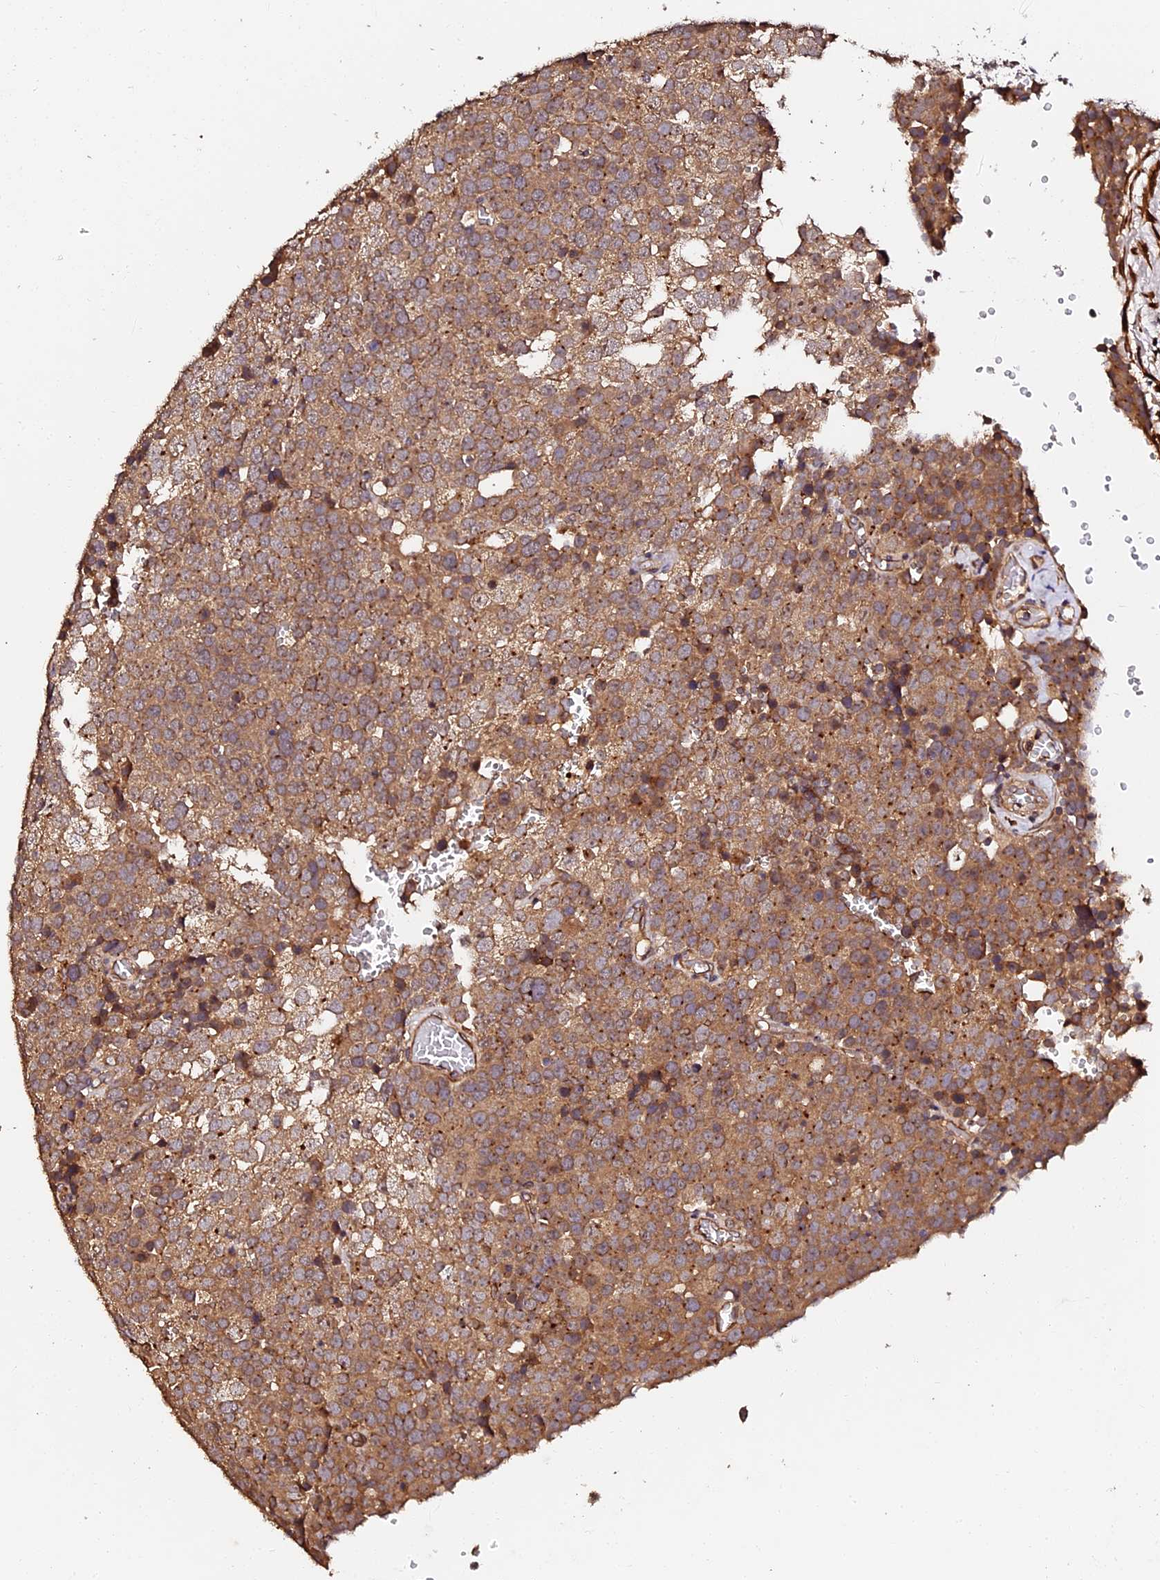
{"staining": {"intensity": "moderate", "quantity": ">75%", "location": "cytoplasmic/membranous"}, "tissue": "testis cancer", "cell_type": "Tumor cells", "image_type": "cancer", "snomed": [{"axis": "morphology", "description": "Seminoma, NOS"}, {"axis": "topography", "description": "Testis"}], "caption": "IHC photomicrograph of neoplastic tissue: human seminoma (testis) stained using immunohistochemistry (IHC) reveals medium levels of moderate protein expression localized specifically in the cytoplasmic/membranous of tumor cells, appearing as a cytoplasmic/membranous brown color.", "gene": "TDO2", "patient": {"sex": "male", "age": 71}}